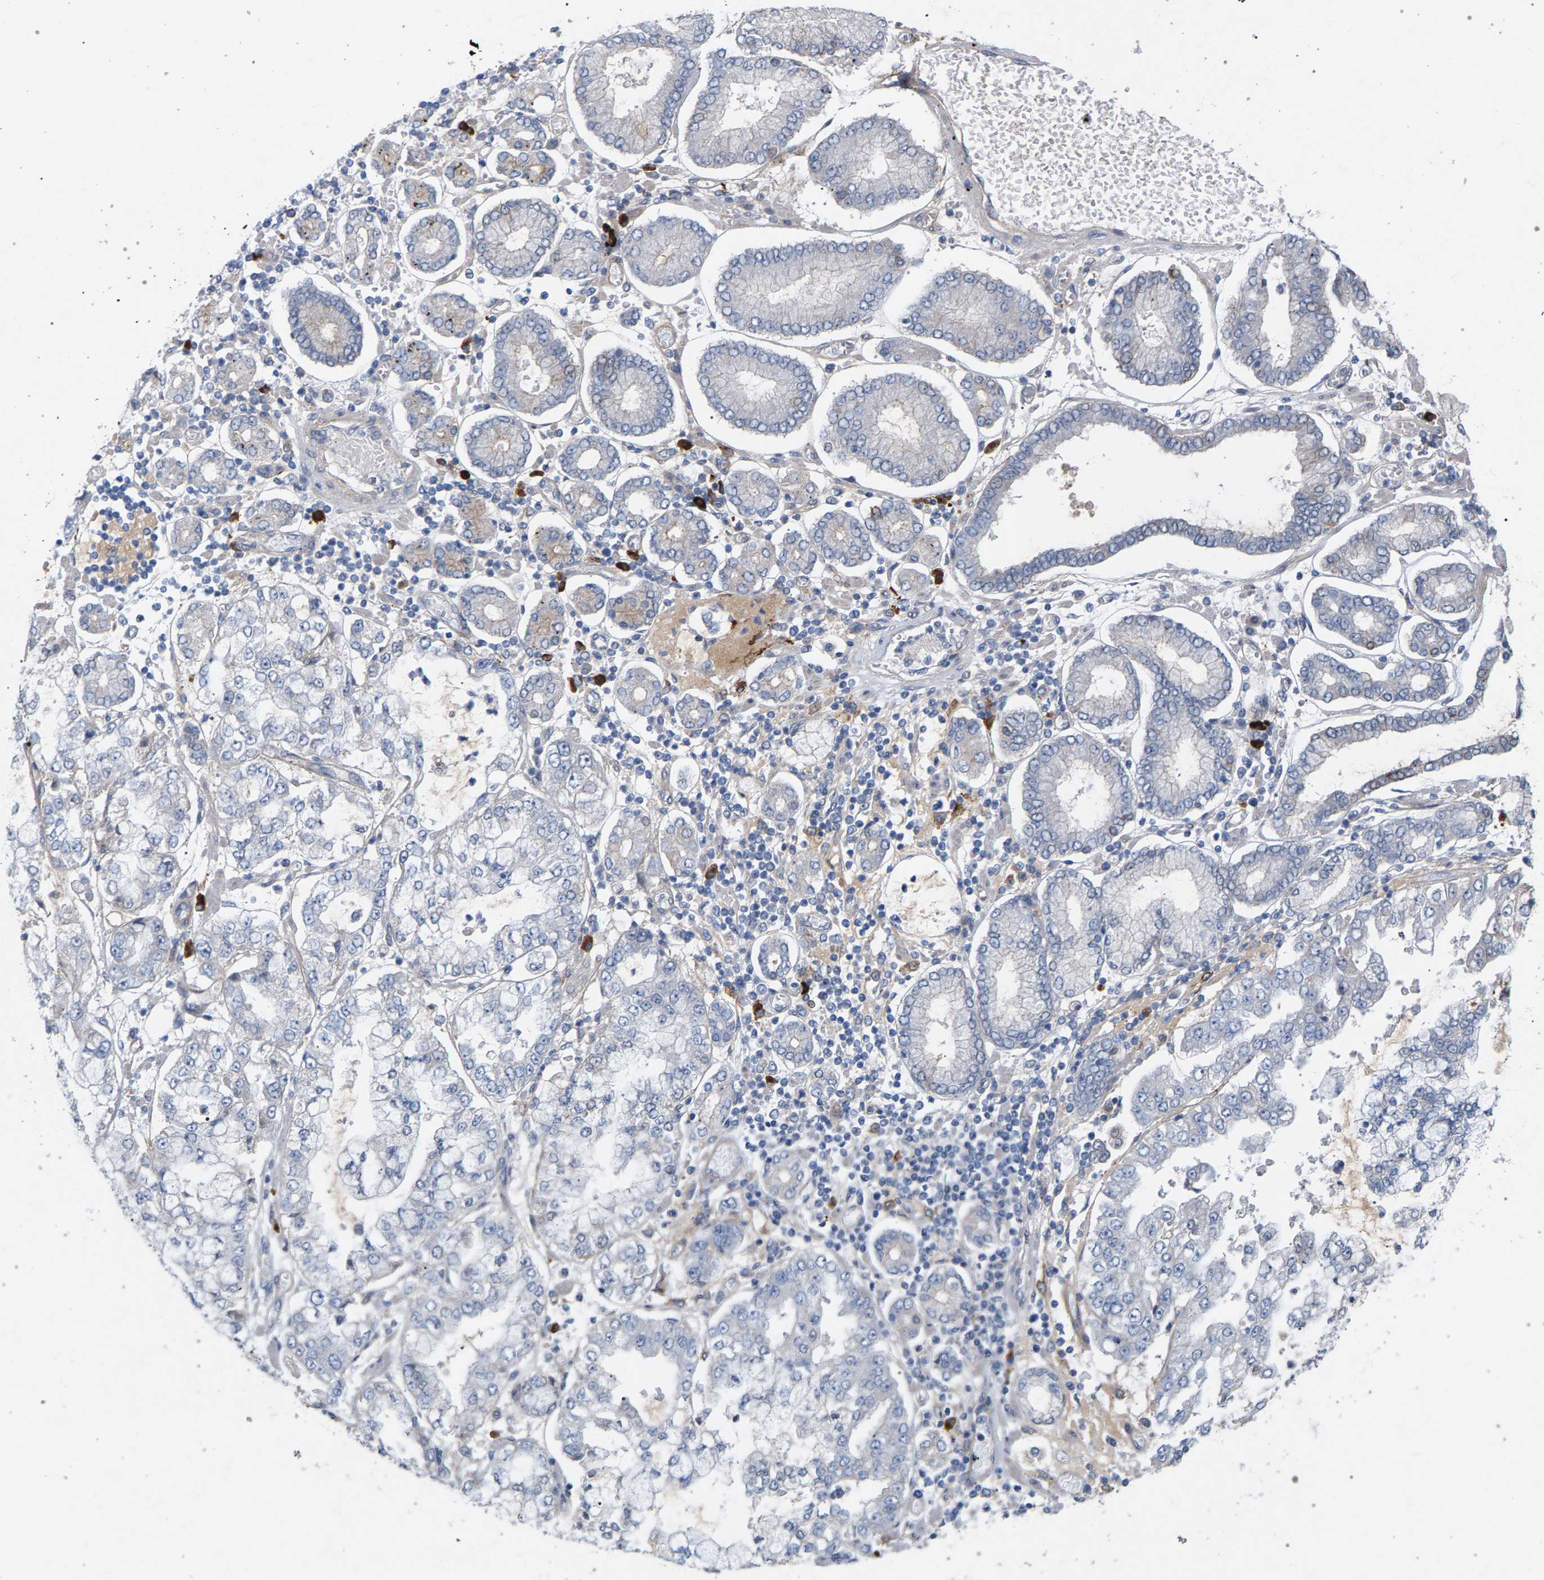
{"staining": {"intensity": "negative", "quantity": "none", "location": "none"}, "tissue": "stomach cancer", "cell_type": "Tumor cells", "image_type": "cancer", "snomed": [{"axis": "morphology", "description": "Adenocarcinoma, NOS"}, {"axis": "topography", "description": "Stomach"}], "caption": "Stomach cancer stained for a protein using IHC demonstrates no positivity tumor cells.", "gene": "MAMDC2", "patient": {"sex": "male", "age": 76}}